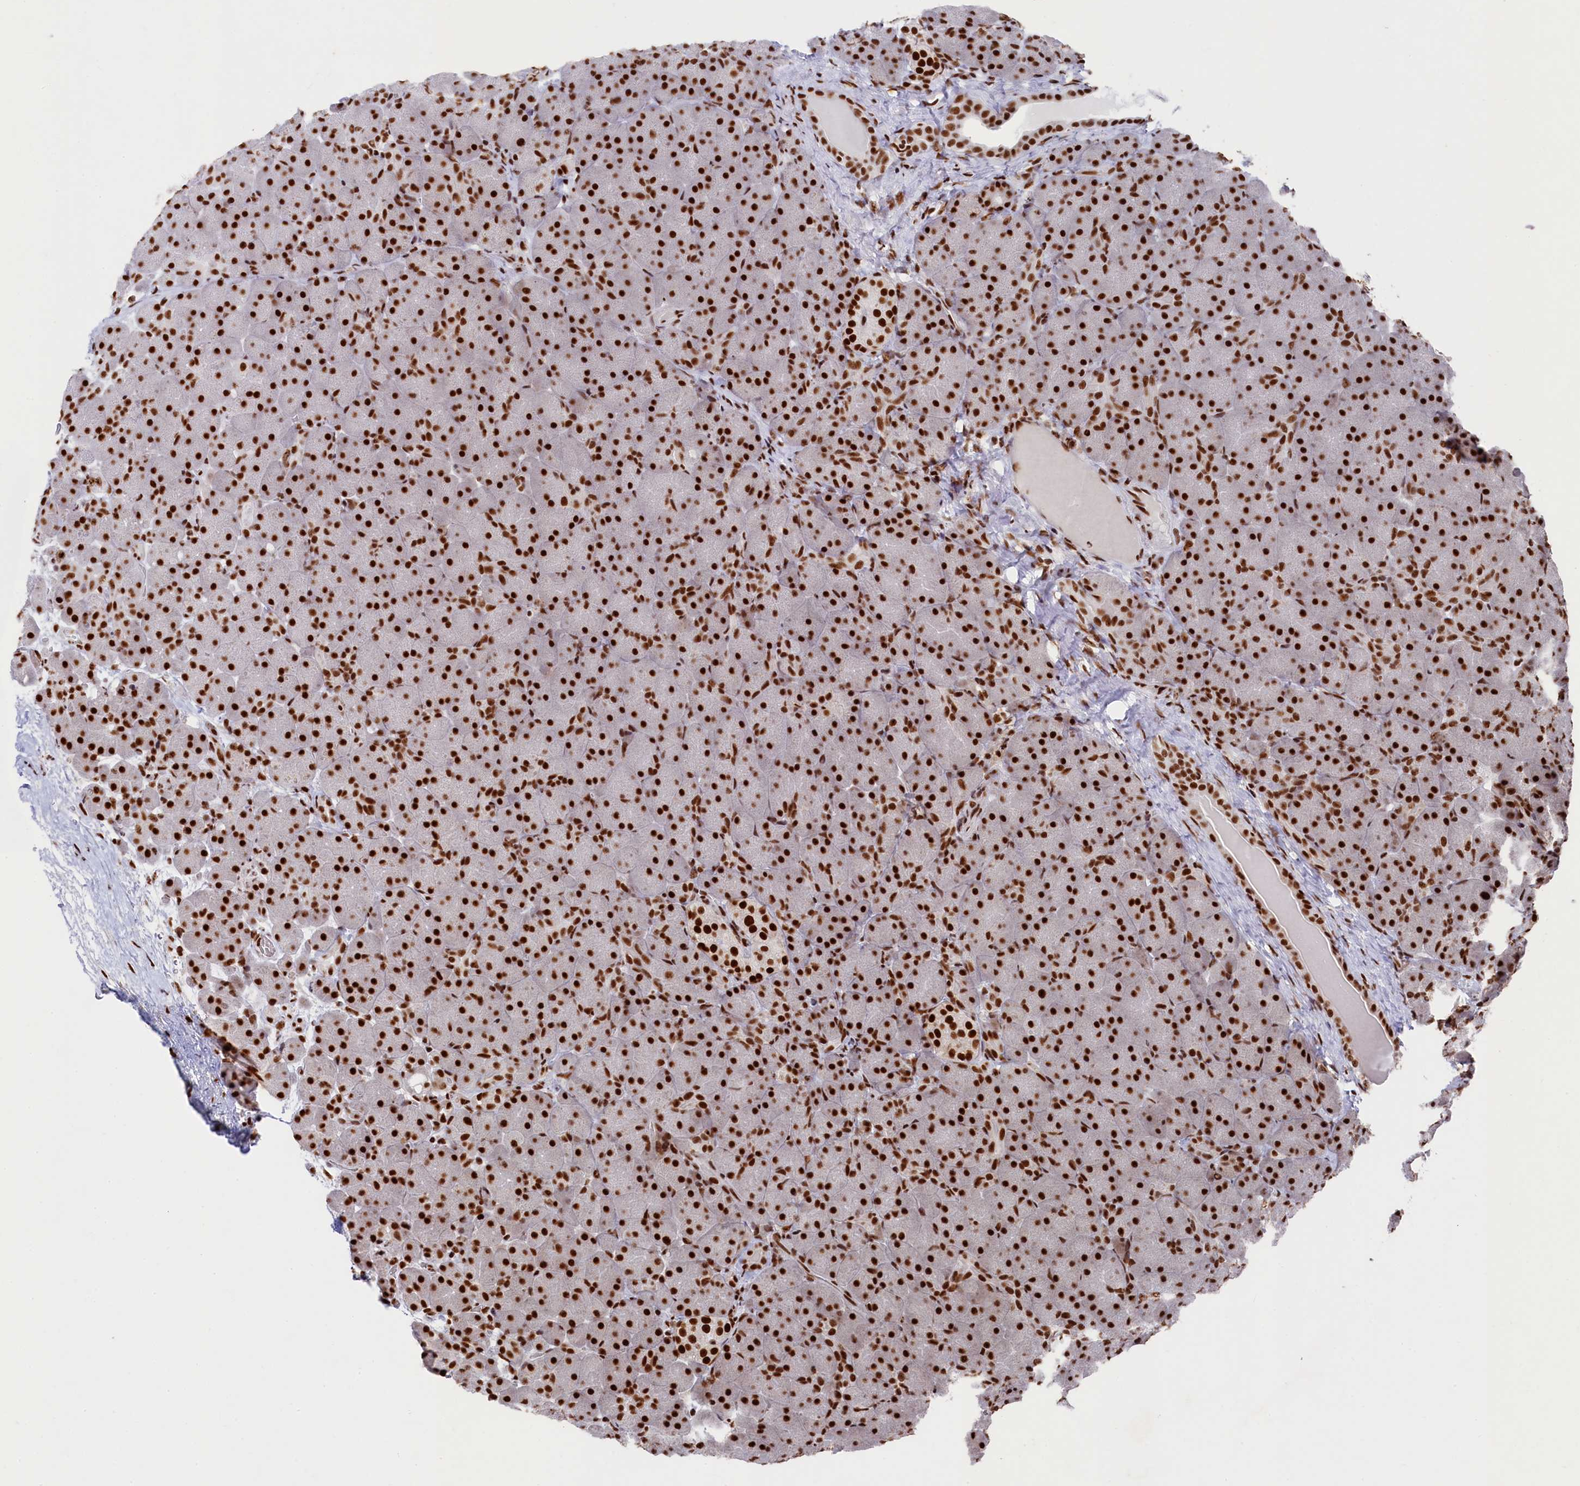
{"staining": {"intensity": "strong", "quantity": ">75%", "location": "nuclear"}, "tissue": "pancreas", "cell_type": "Exocrine glandular cells", "image_type": "normal", "snomed": [{"axis": "morphology", "description": "Normal tissue, NOS"}, {"axis": "topography", "description": "Pancreas"}], "caption": "Pancreas stained with a brown dye demonstrates strong nuclear positive positivity in approximately >75% of exocrine glandular cells.", "gene": "PRPF31", "patient": {"sex": "male", "age": 66}}